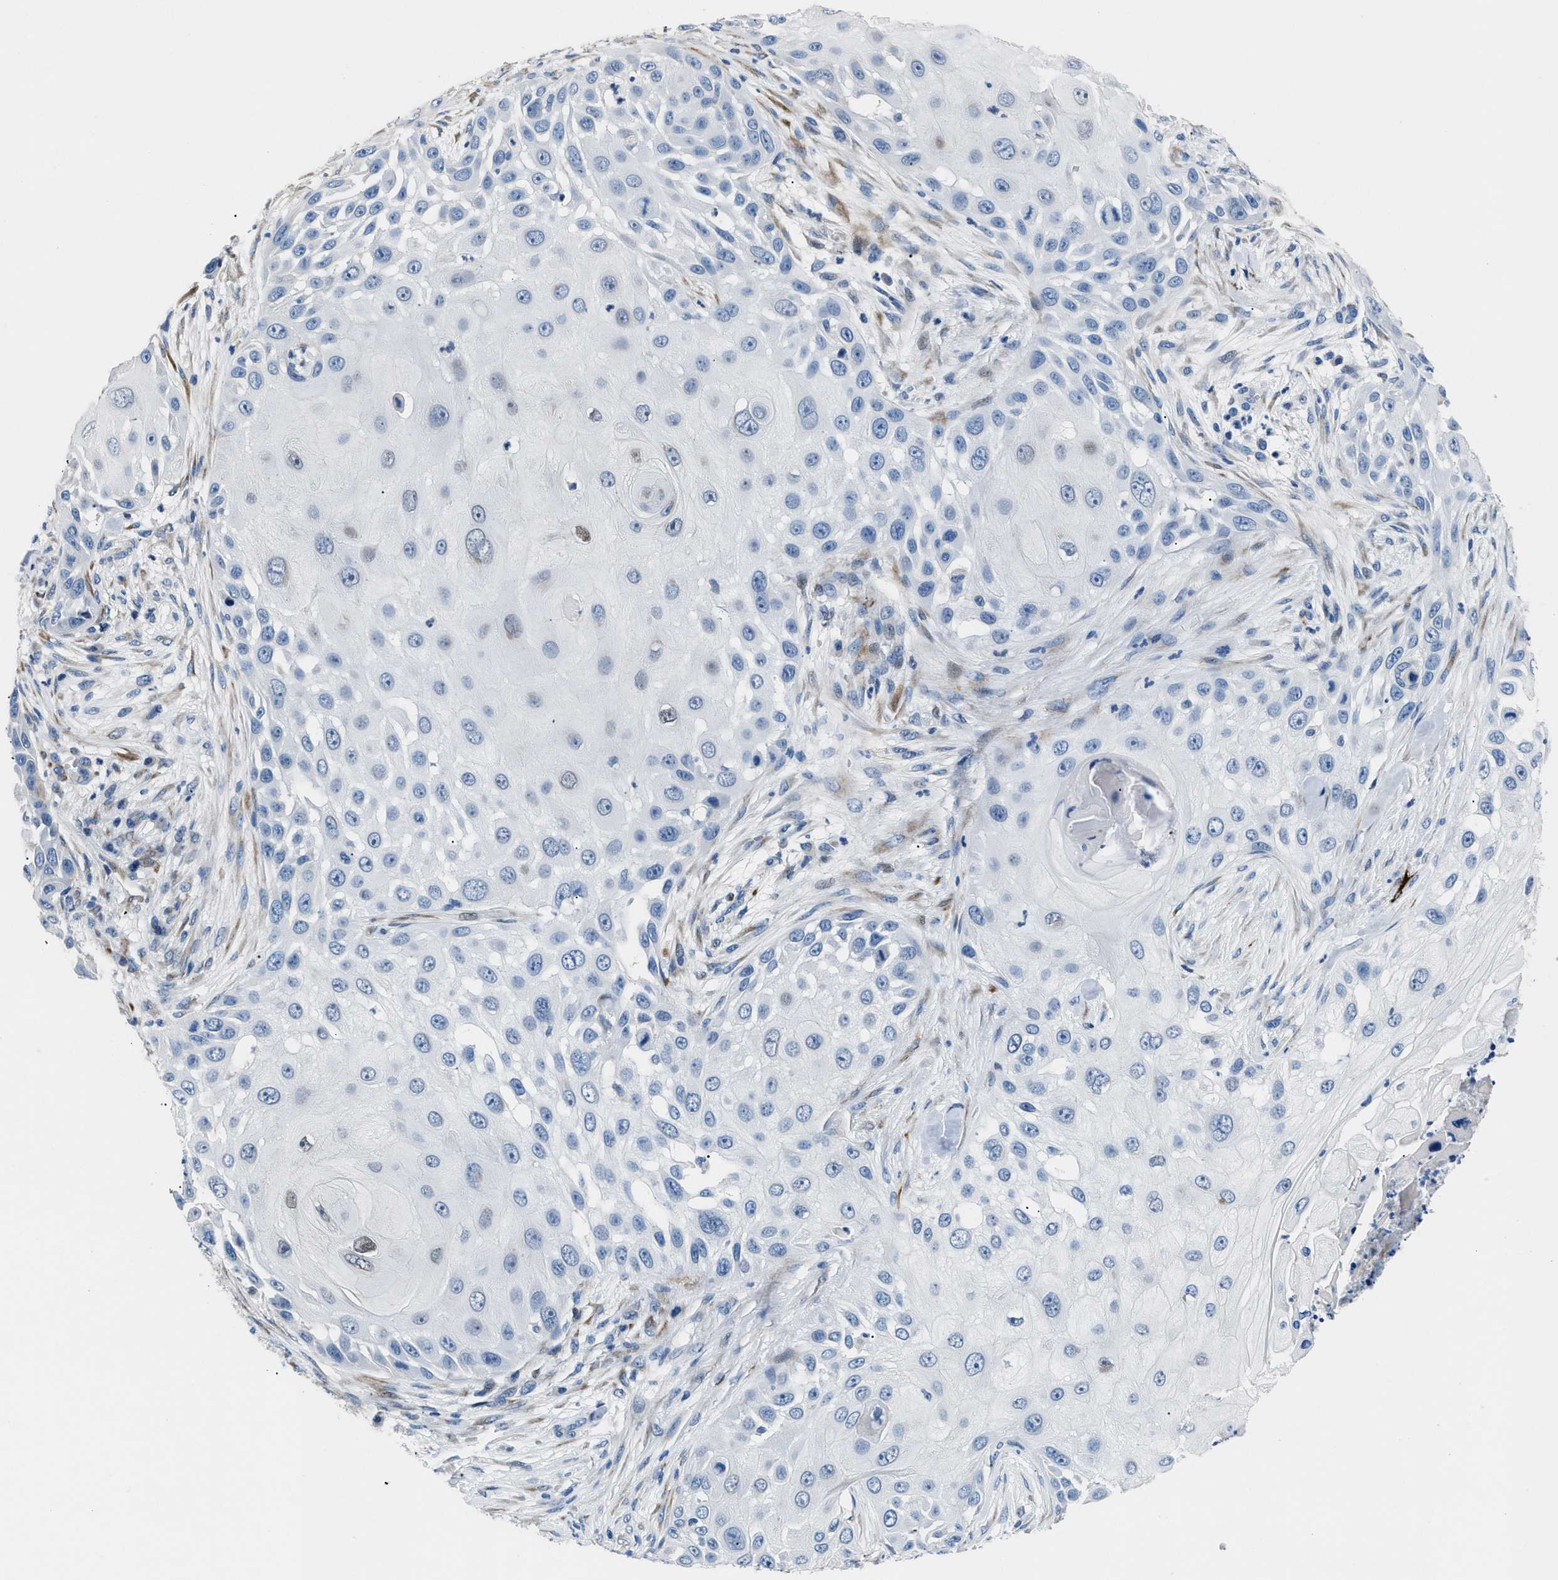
{"staining": {"intensity": "negative", "quantity": "none", "location": "none"}, "tissue": "skin cancer", "cell_type": "Tumor cells", "image_type": "cancer", "snomed": [{"axis": "morphology", "description": "Squamous cell carcinoma, NOS"}, {"axis": "topography", "description": "Skin"}], "caption": "This micrograph is of skin cancer stained with IHC to label a protein in brown with the nuclei are counter-stained blue. There is no positivity in tumor cells.", "gene": "ICA1", "patient": {"sex": "female", "age": 44}}